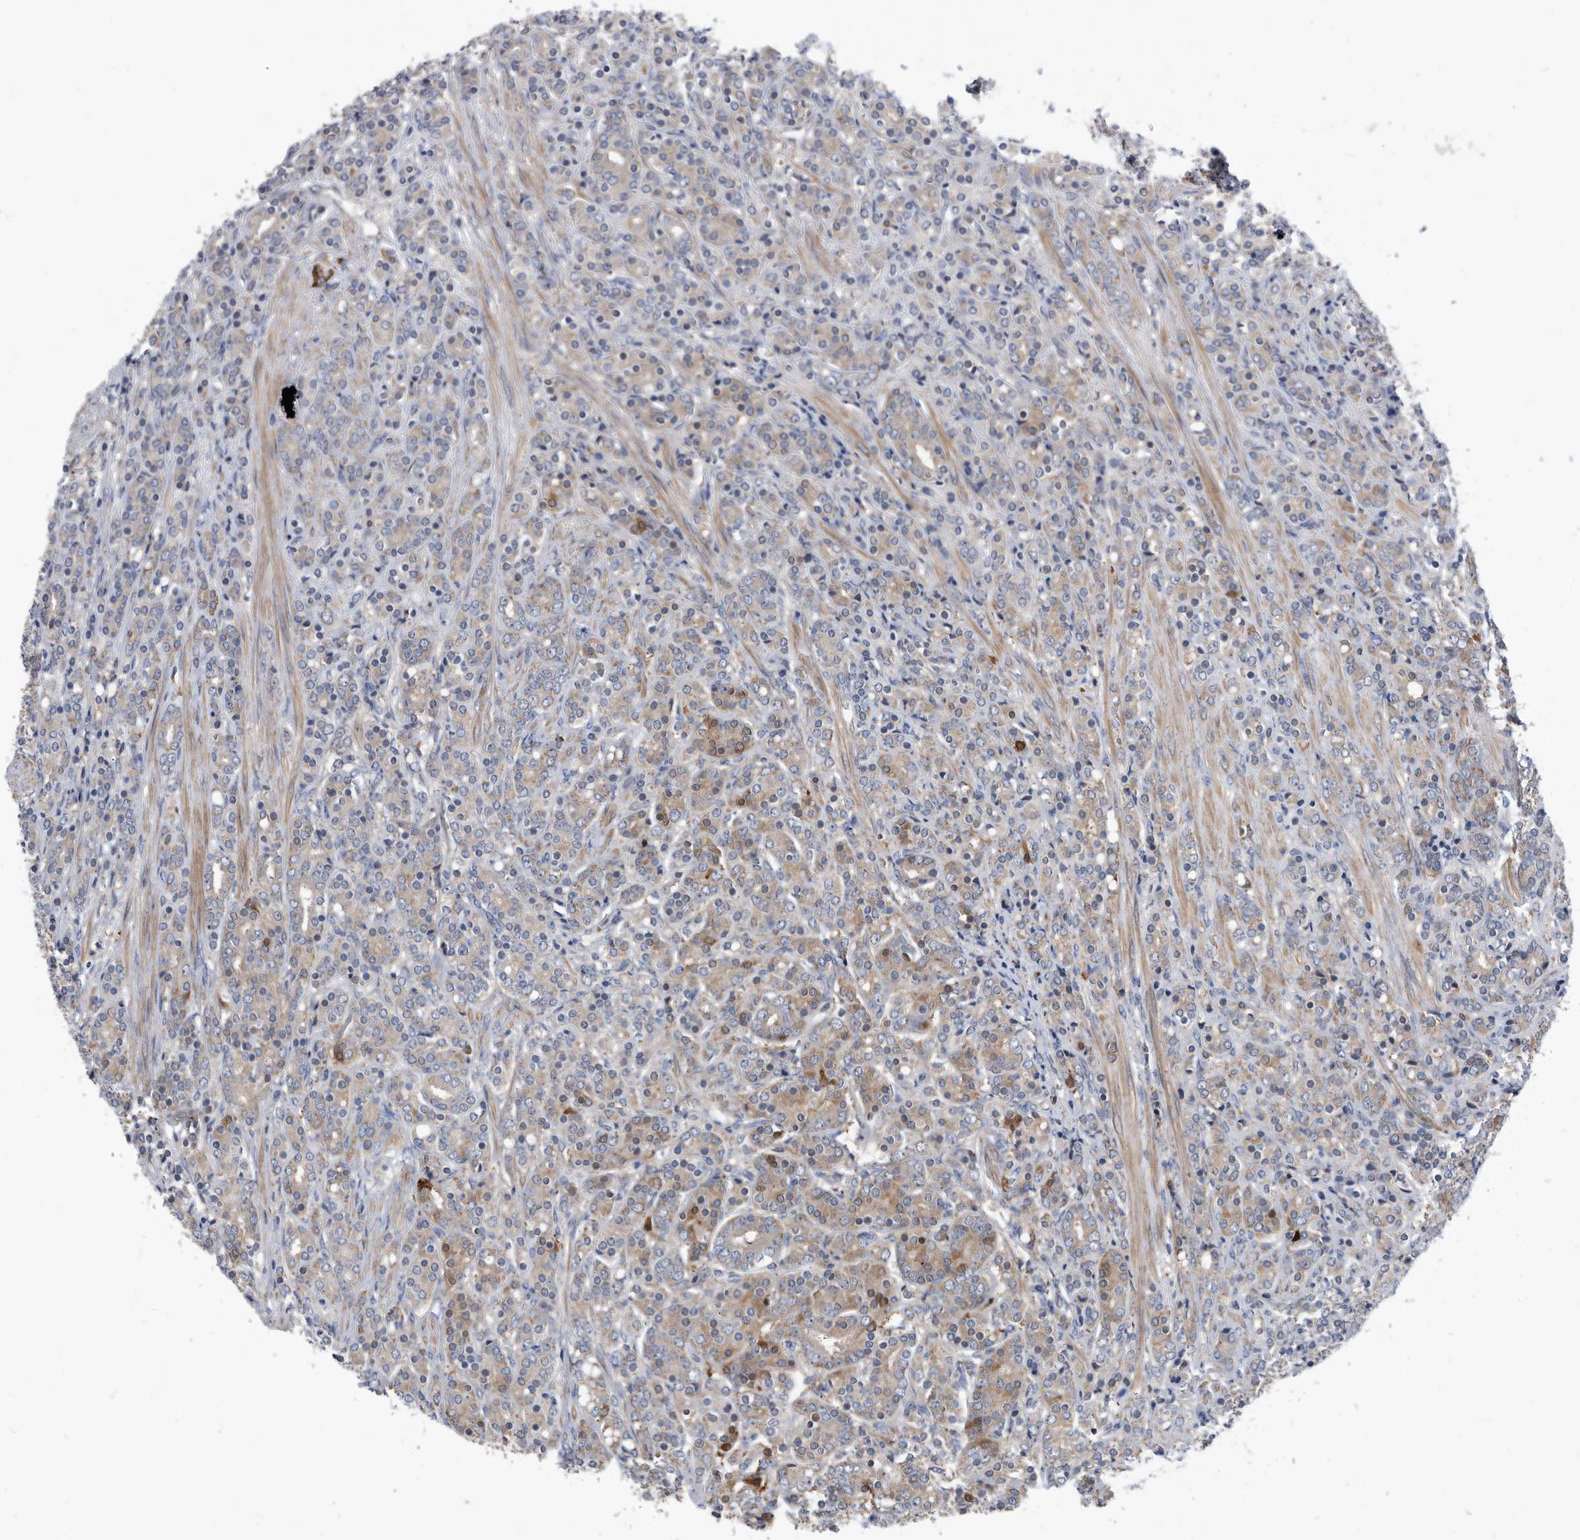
{"staining": {"intensity": "moderate", "quantity": "25%-75%", "location": "cytoplasmic/membranous"}, "tissue": "prostate cancer", "cell_type": "Tumor cells", "image_type": "cancer", "snomed": [{"axis": "morphology", "description": "Adenocarcinoma, High grade"}, {"axis": "topography", "description": "Prostate"}], "caption": "This is an image of IHC staining of prostate adenocarcinoma (high-grade), which shows moderate staining in the cytoplasmic/membranous of tumor cells.", "gene": "BAIAP3", "patient": {"sex": "male", "age": 62}}